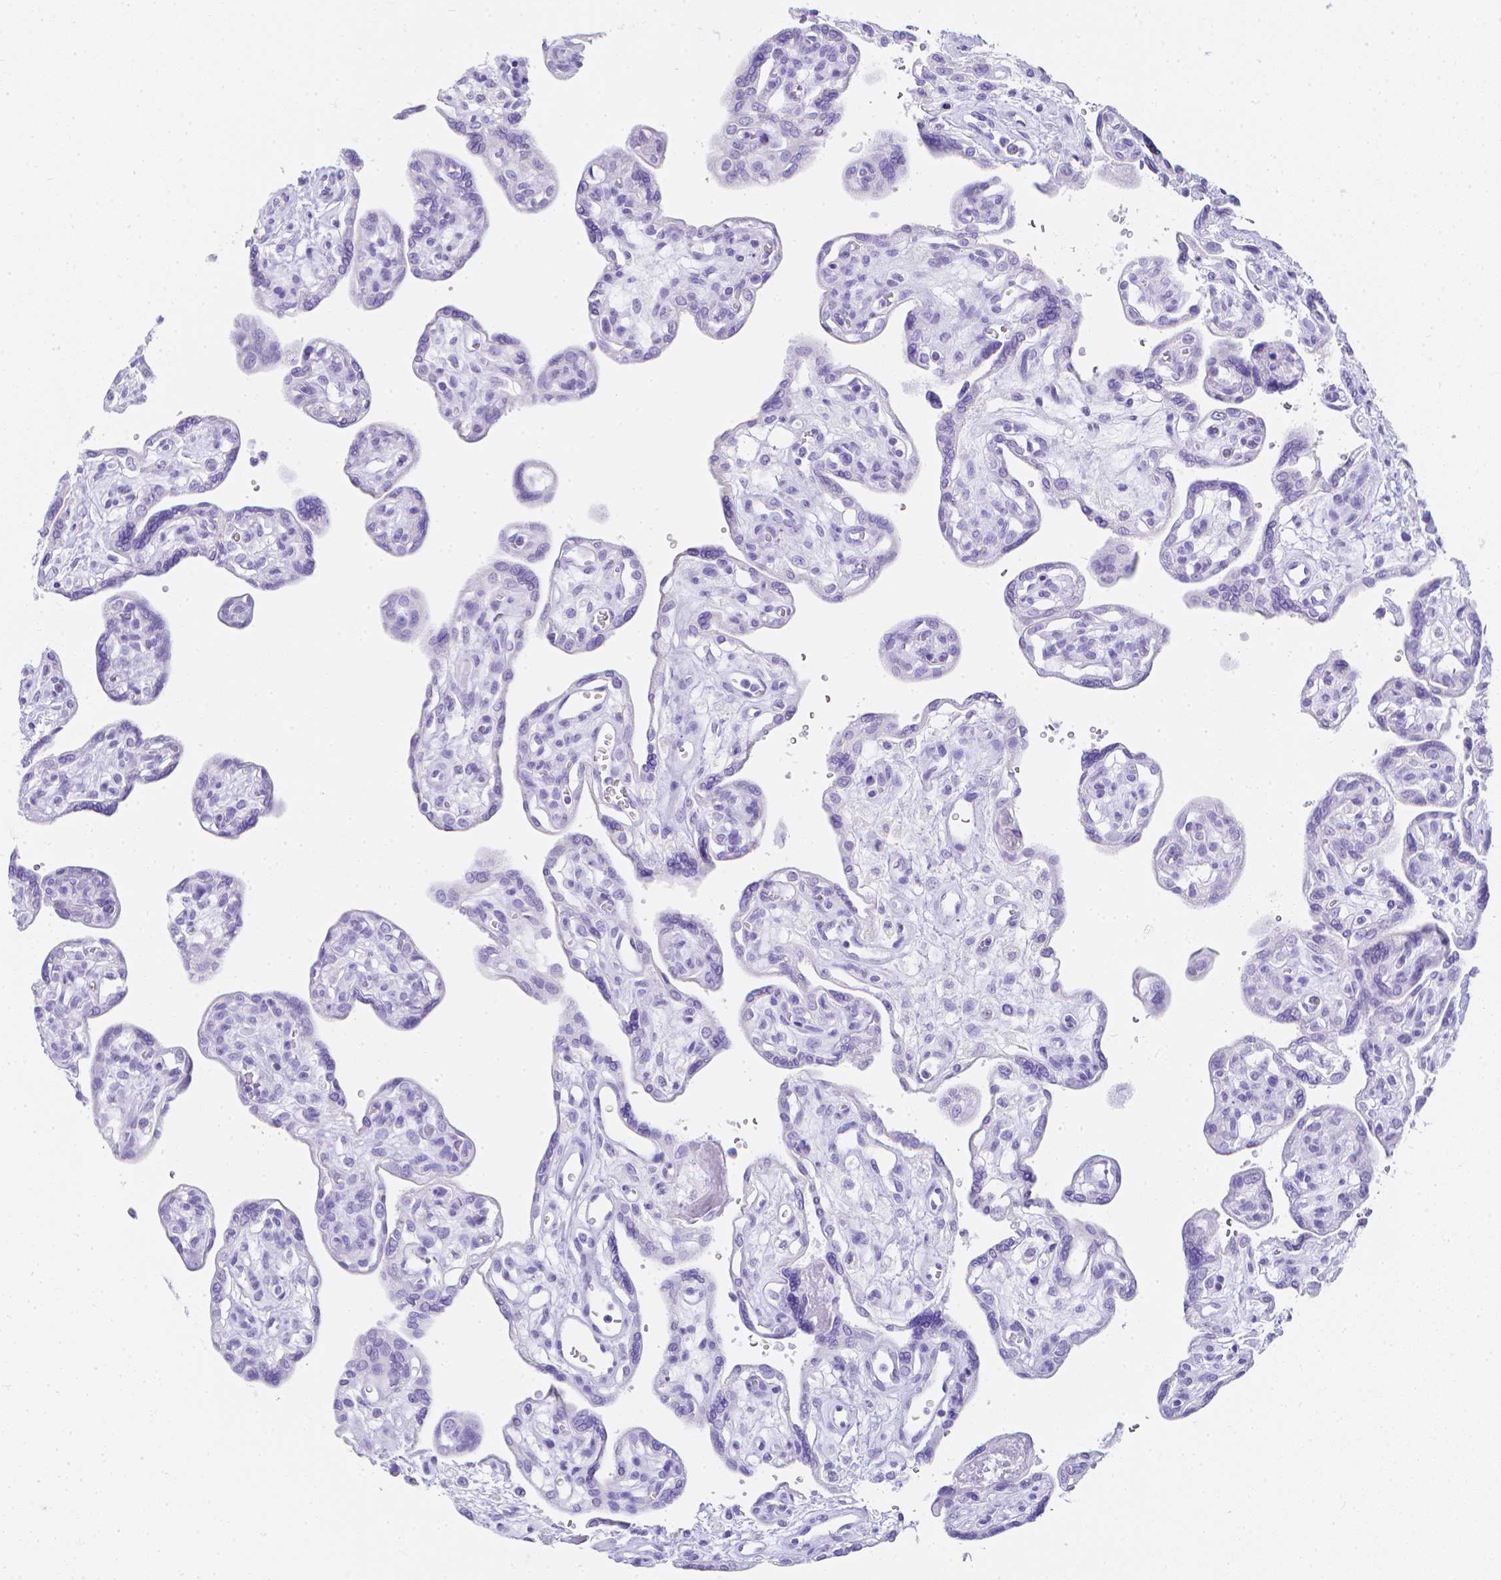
{"staining": {"intensity": "negative", "quantity": "none", "location": "none"}, "tissue": "placenta", "cell_type": "Decidual cells", "image_type": "normal", "snomed": [{"axis": "morphology", "description": "Normal tissue, NOS"}, {"axis": "topography", "description": "Placenta"}], "caption": "A micrograph of placenta stained for a protein demonstrates no brown staining in decidual cells. The staining was performed using DAB to visualize the protein expression in brown, while the nuclei were stained in blue with hematoxylin (Magnification: 20x).", "gene": "LGALS4", "patient": {"sex": "female", "age": 39}}